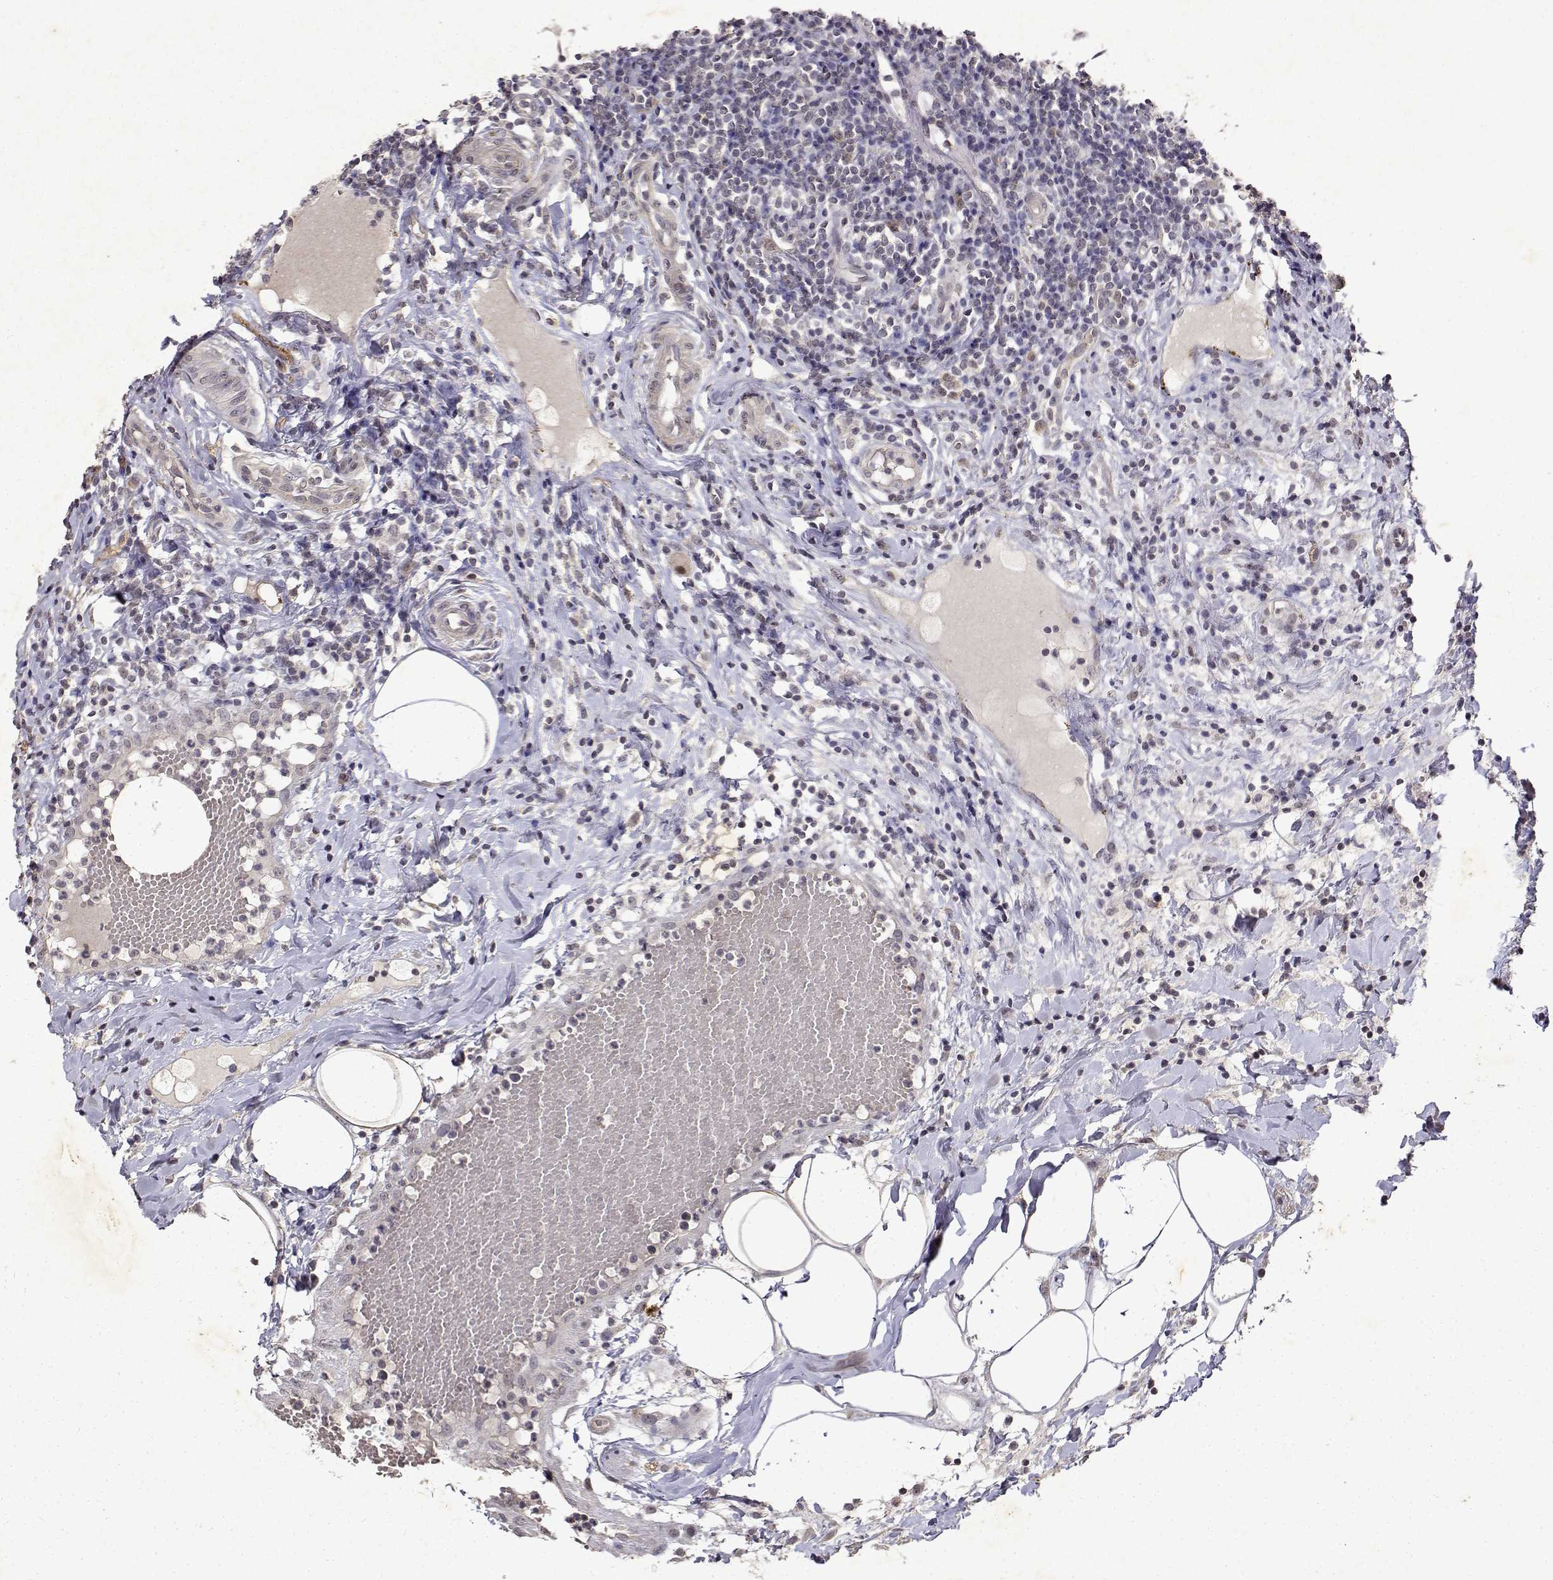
{"staining": {"intensity": "negative", "quantity": "none", "location": "none"}, "tissue": "appendix", "cell_type": "Glandular cells", "image_type": "normal", "snomed": [{"axis": "morphology", "description": "Normal tissue, NOS"}, {"axis": "morphology", "description": "Inflammation, NOS"}, {"axis": "topography", "description": "Appendix"}], "caption": "A photomicrograph of appendix stained for a protein reveals no brown staining in glandular cells.", "gene": "BDNF", "patient": {"sex": "male", "age": 16}}